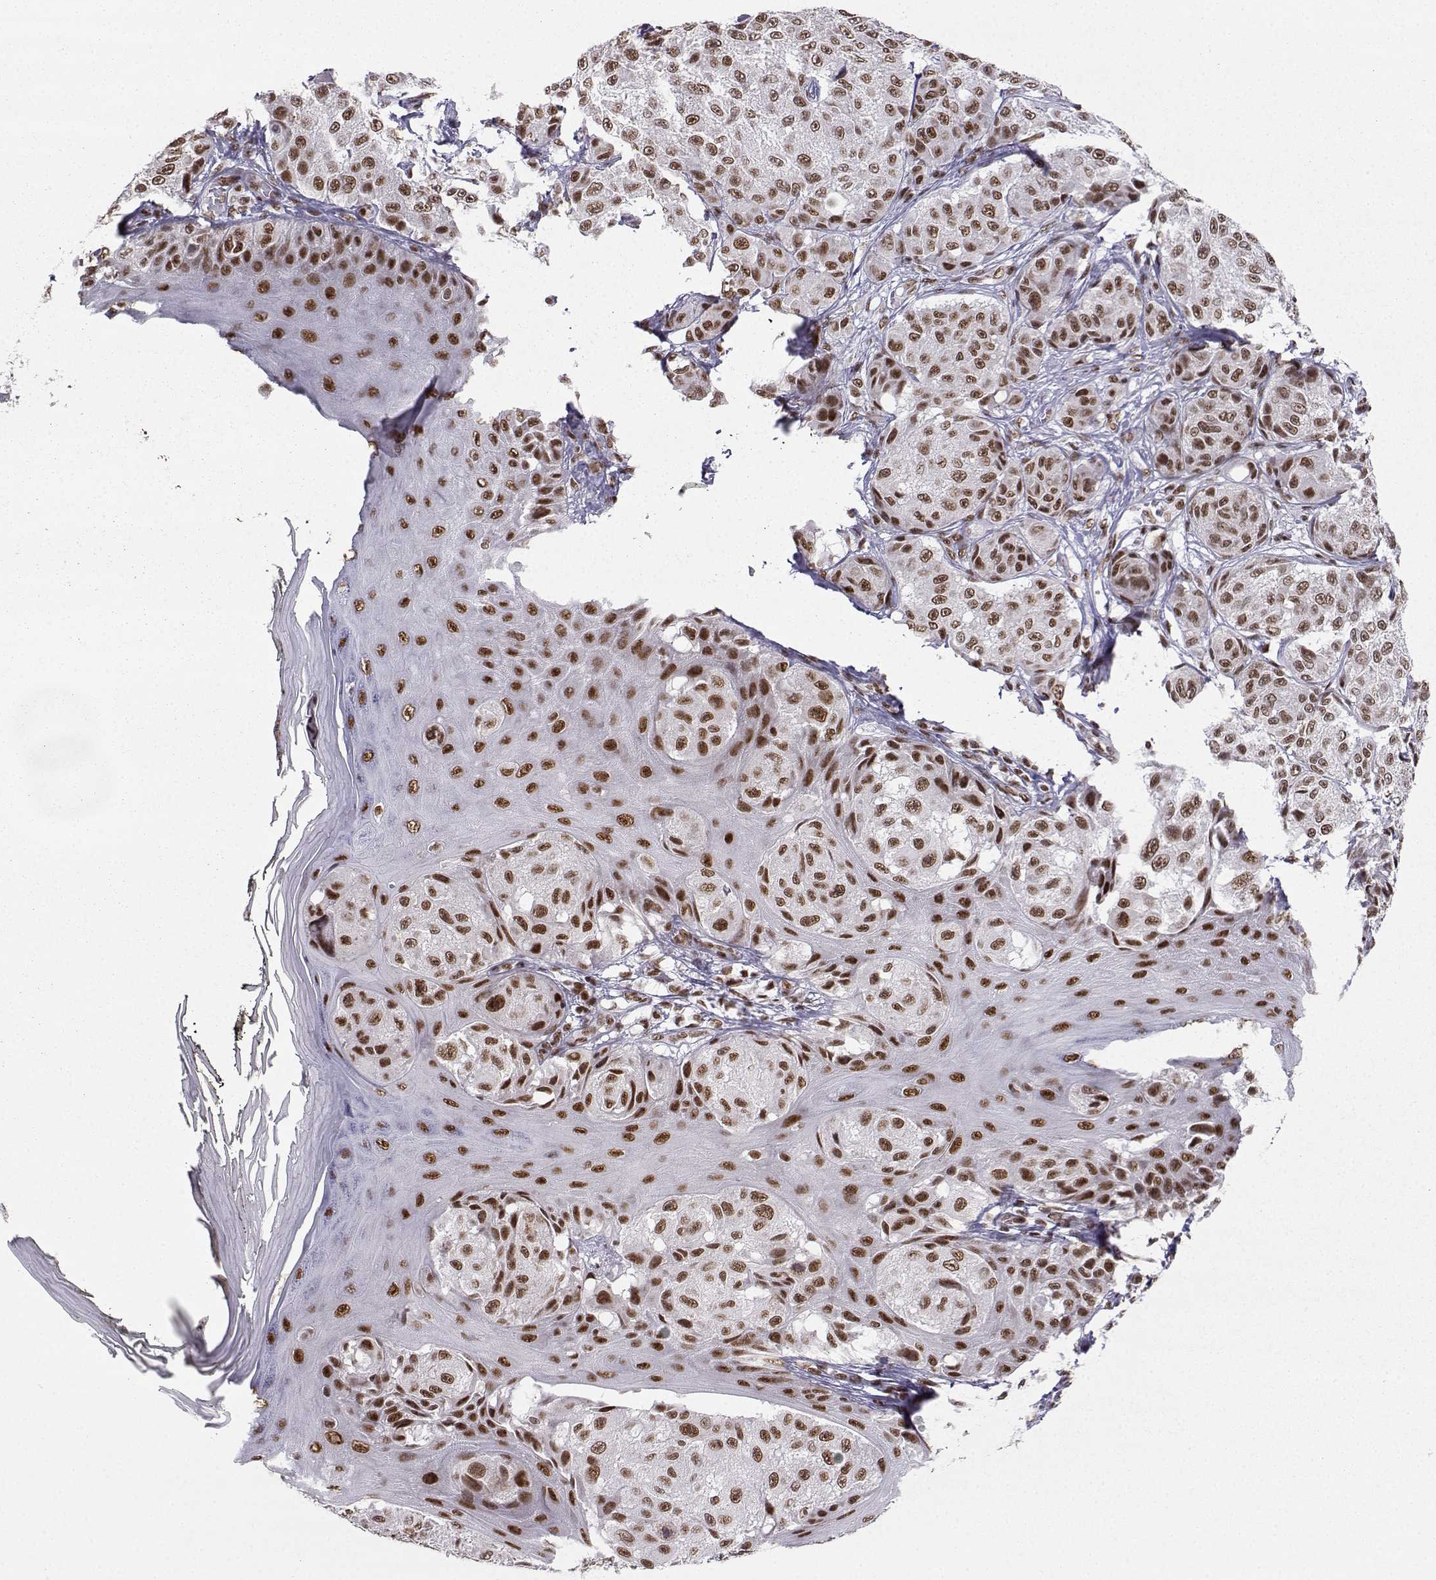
{"staining": {"intensity": "moderate", "quantity": "25%-75%", "location": "nuclear"}, "tissue": "melanoma", "cell_type": "Tumor cells", "image_type": "cancer", "snomed": [{"axis": "morphology", "description": "Malignant melanoma, NOS"}, {"axis": "topography", "description": "Skin"}], "caption": "The image demonstrates immunohistochemical staining of malignant melanoma. There is moderate nuclear expression is seen in approximately 25%-75% of tumor cells.", "gene": "SNRPB2", "patient": {"sex": "male", "age": 61}}